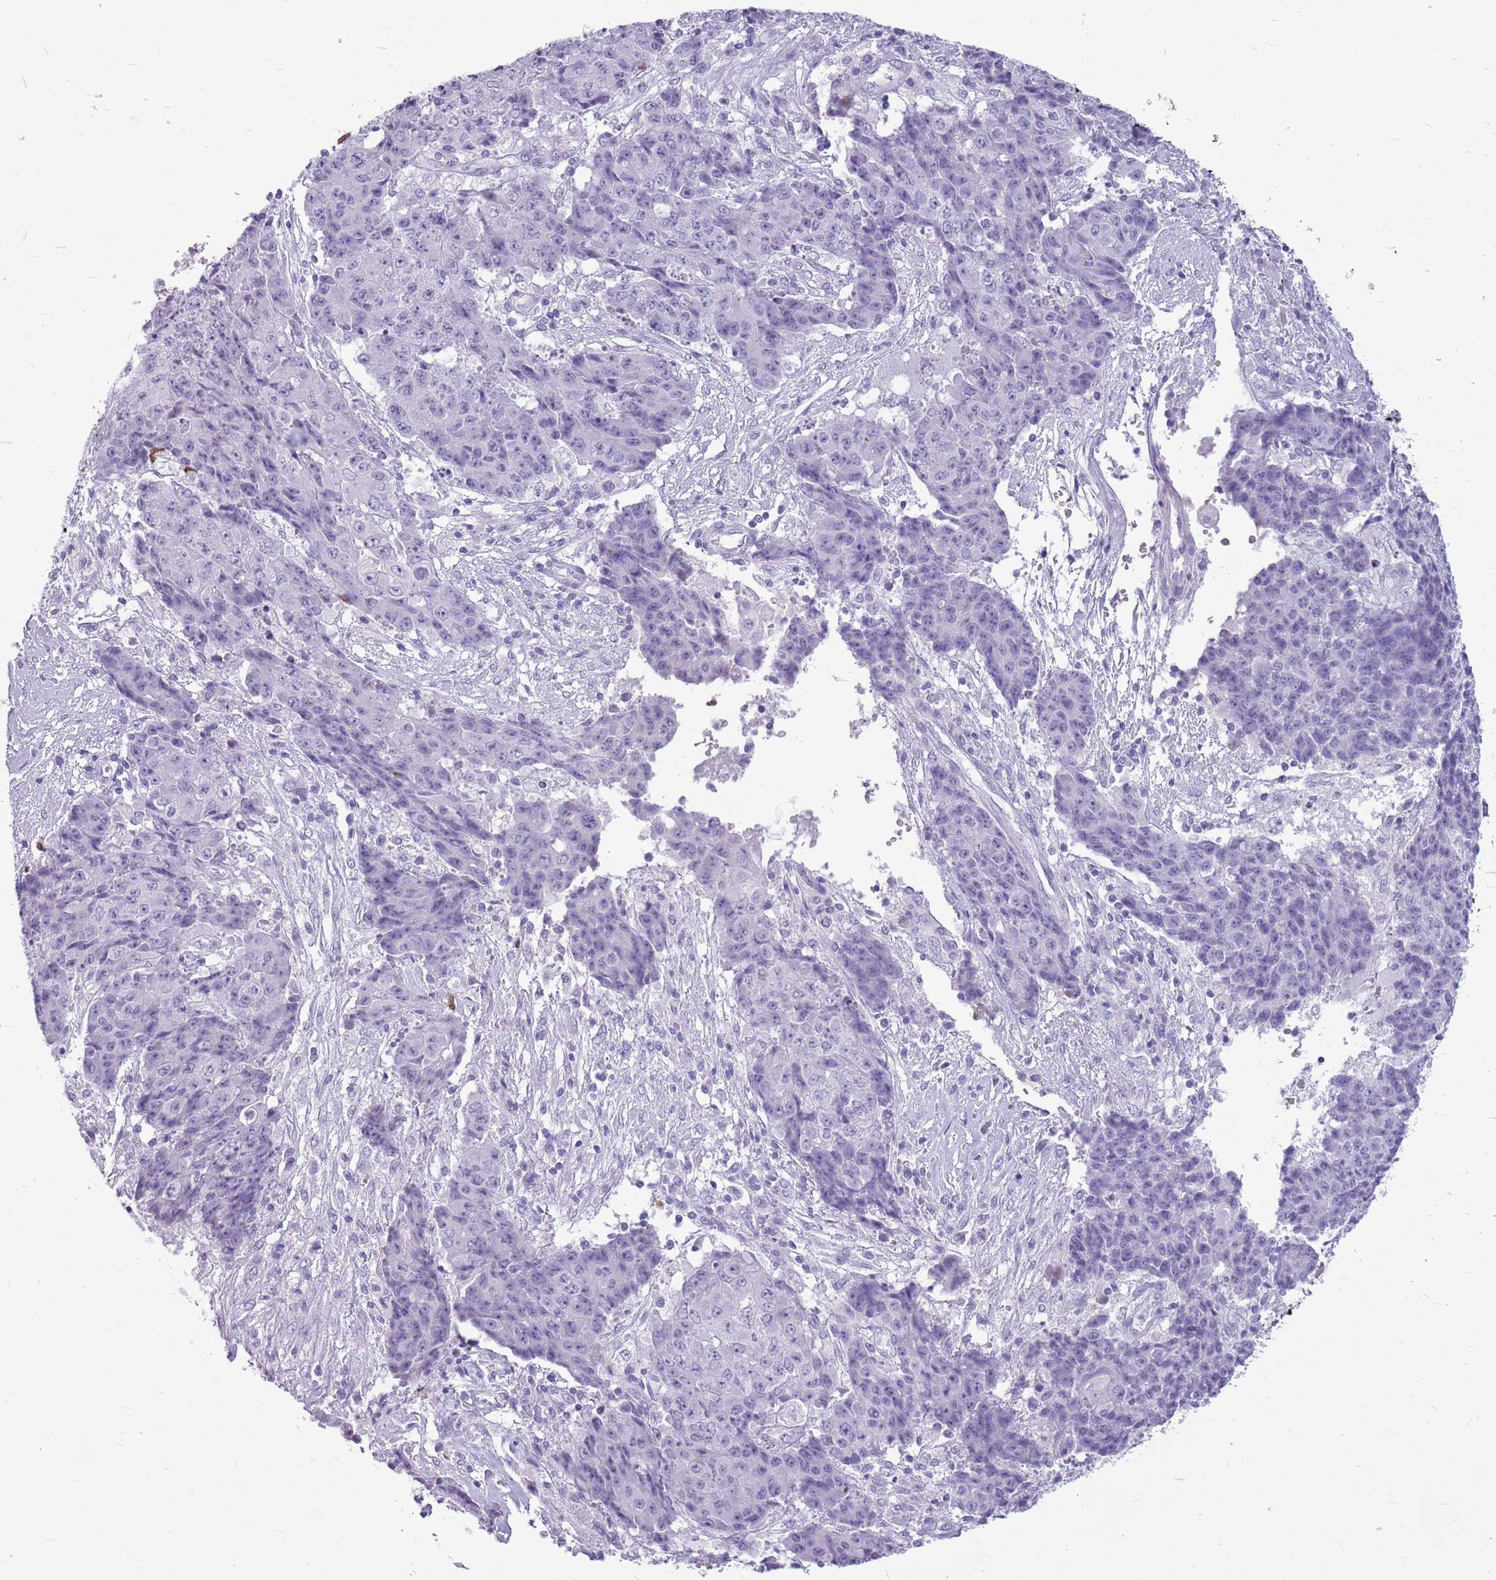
{"staining": {"intensity": "negative", "quantity": "none", "location": "none"}, "tissue": "ovarian cancer", "cell_type": "Tumor cells", "image_type": "cancer", "snomed": [{"axis": "morphology", "description": "Carcinoma, endometroid"}, {"axis": "topography", "description": "Ovary"}], "caption": "Tumor cells show no significant positivity in endometroid carcinoma (ovarian).", "gene": "ZNF425", "patient": {"sex": "female", "age": 42}}